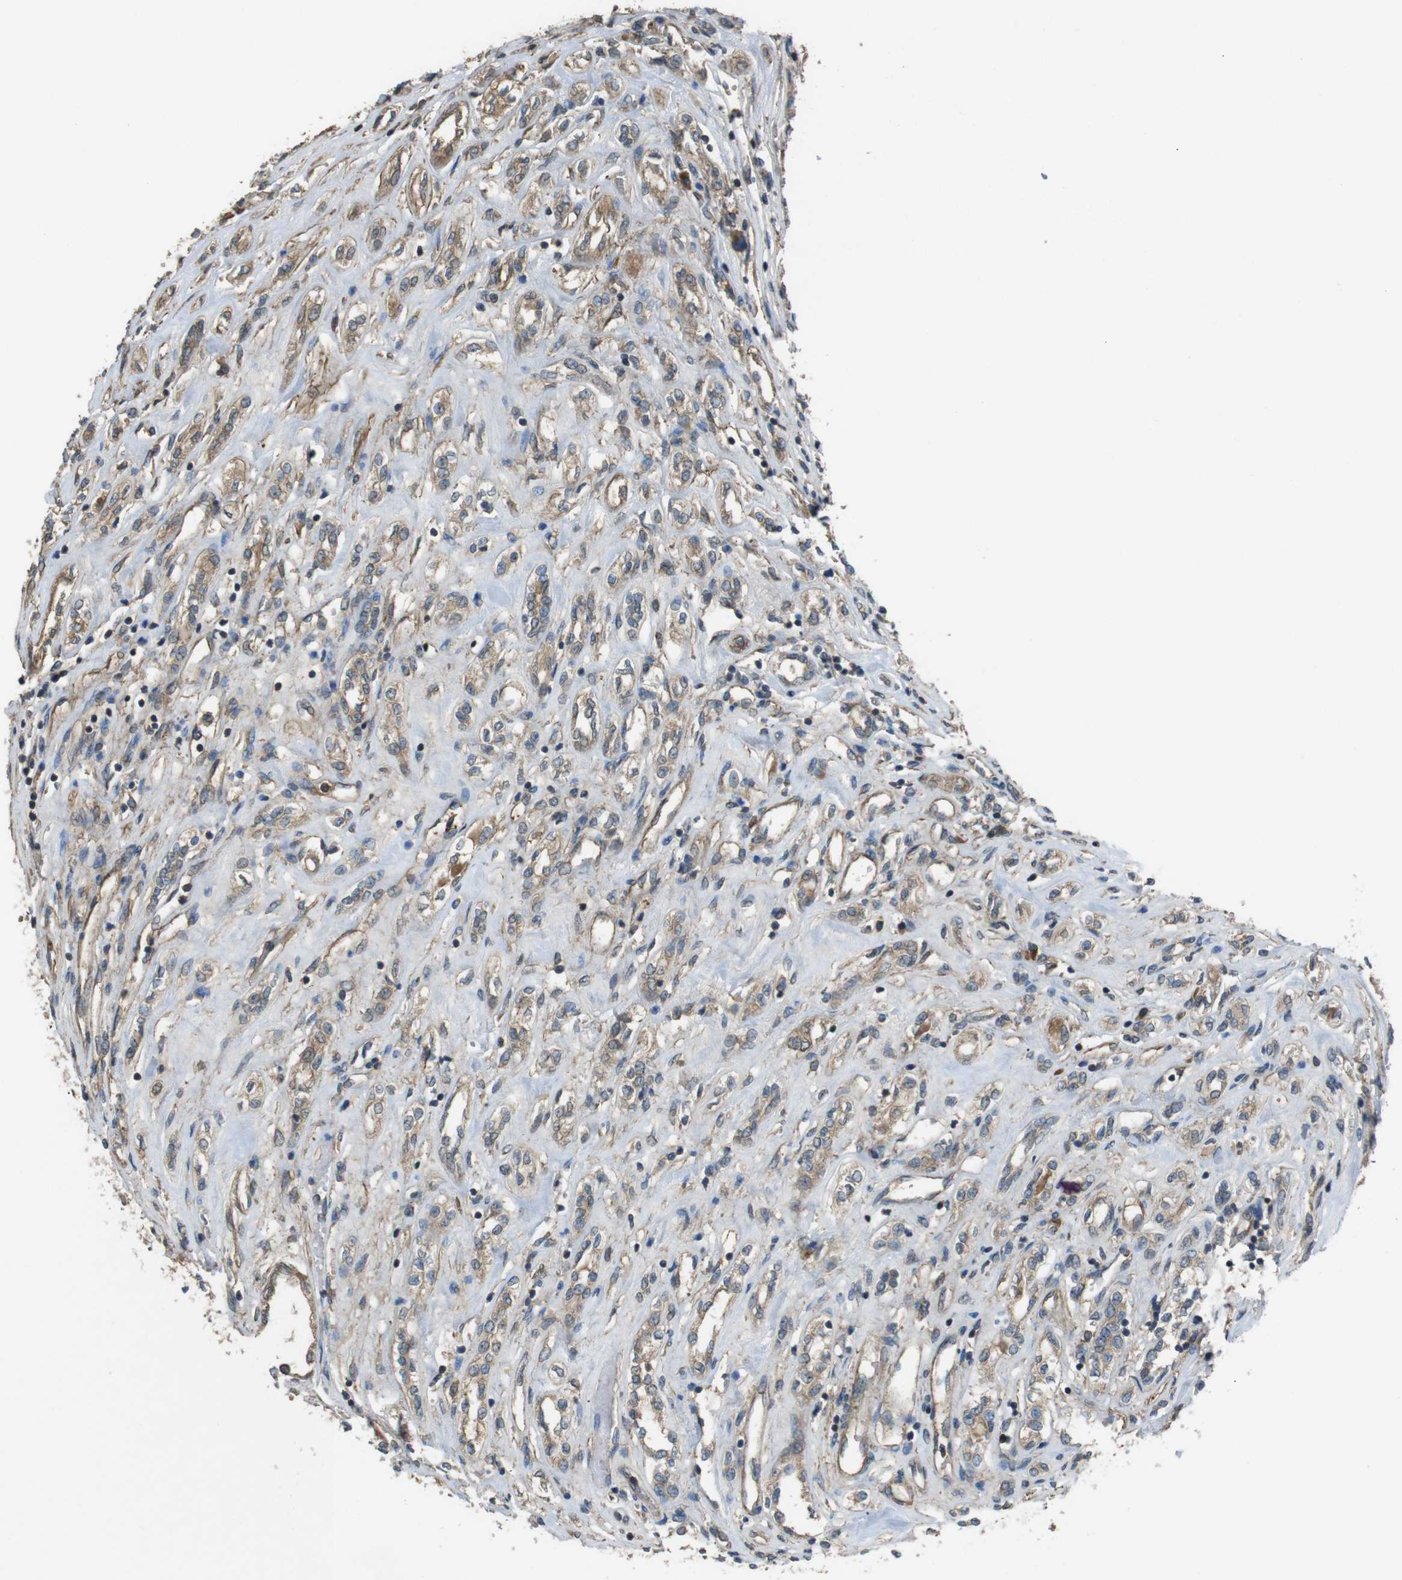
{"staining": {"intensity": "weak", "quantity": ">75%", "location": "cytoplasmic/membranous"}, "tissue": "renal cancer", "cell_type": "Tumor cells", "image_type": "cancer", "snomed": [{"axis": "morphology", "description": "Adenocarcinoma, NOS"}, {"axis": "topography", "description": "Kidney"}], "caption": "The immunohistochemical stain labels weak cytoplasmic/membranous staining in tumor cells of renal cancer (adenocarcinoma) tissue. (IHC, brightfield microscopy, high magnification).", "gene": "FUT2", "patient": {"sex": "female", "age": 70}}